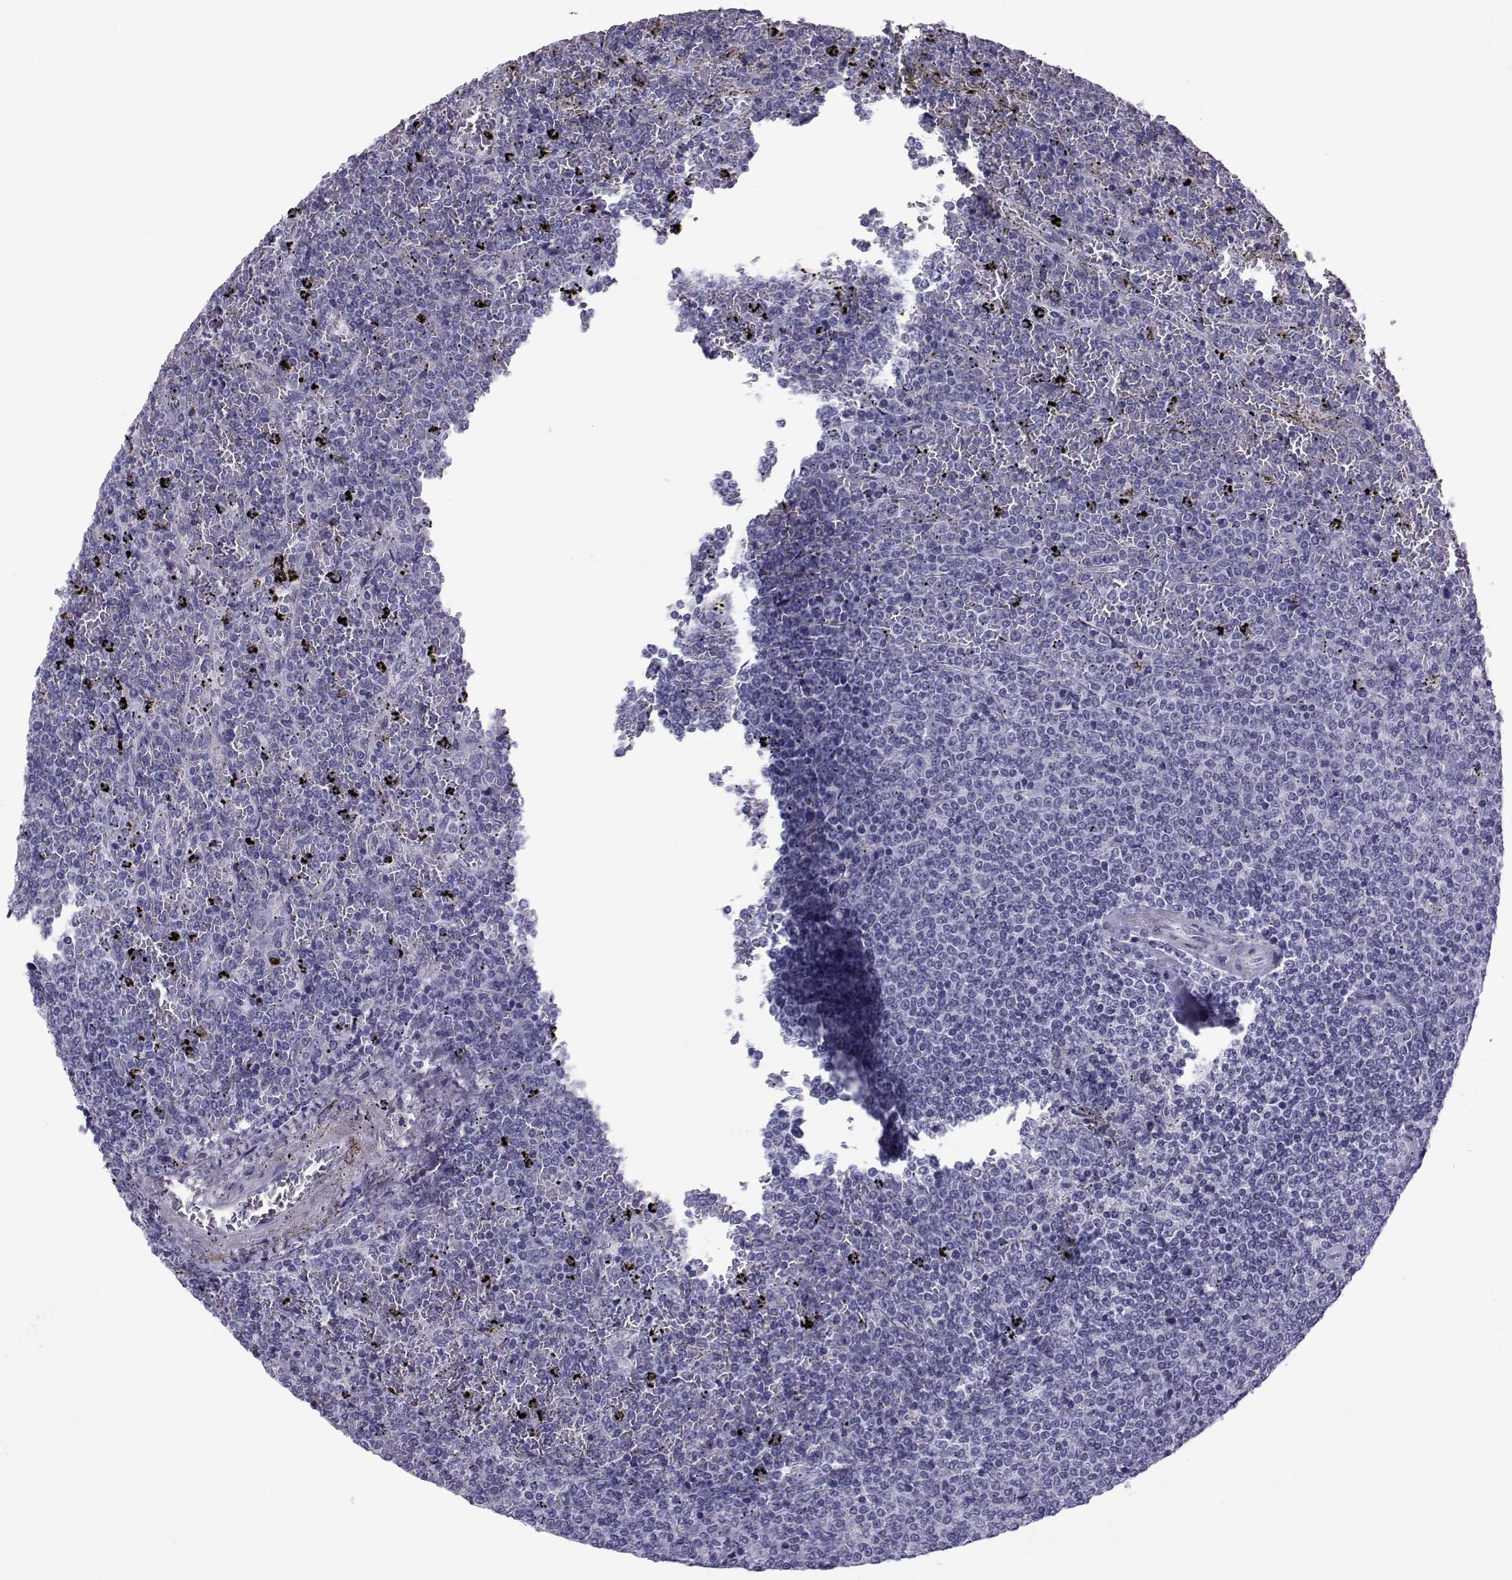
{"staining": {"intensity": "negative", "quantity": "none", "location": "none"}, "tissue": "lymphoma", "cell_type": "Tumor cells", "image_type": "cancer", "snomed": [{"axis": "morphology", "description": "Malignant lymphoma, non-Hodgkin's type, Low grade"}, {"axis": "topography", "description": "Spleen"}], "caption": "This is a histopathology image of IHC staining of low-grade malignant lymphoma, non-Hodgkin's type, which shows no staining in tumor cells.", "gene": "SPANXD", "patient": {"sex": "female", "age": 77}}